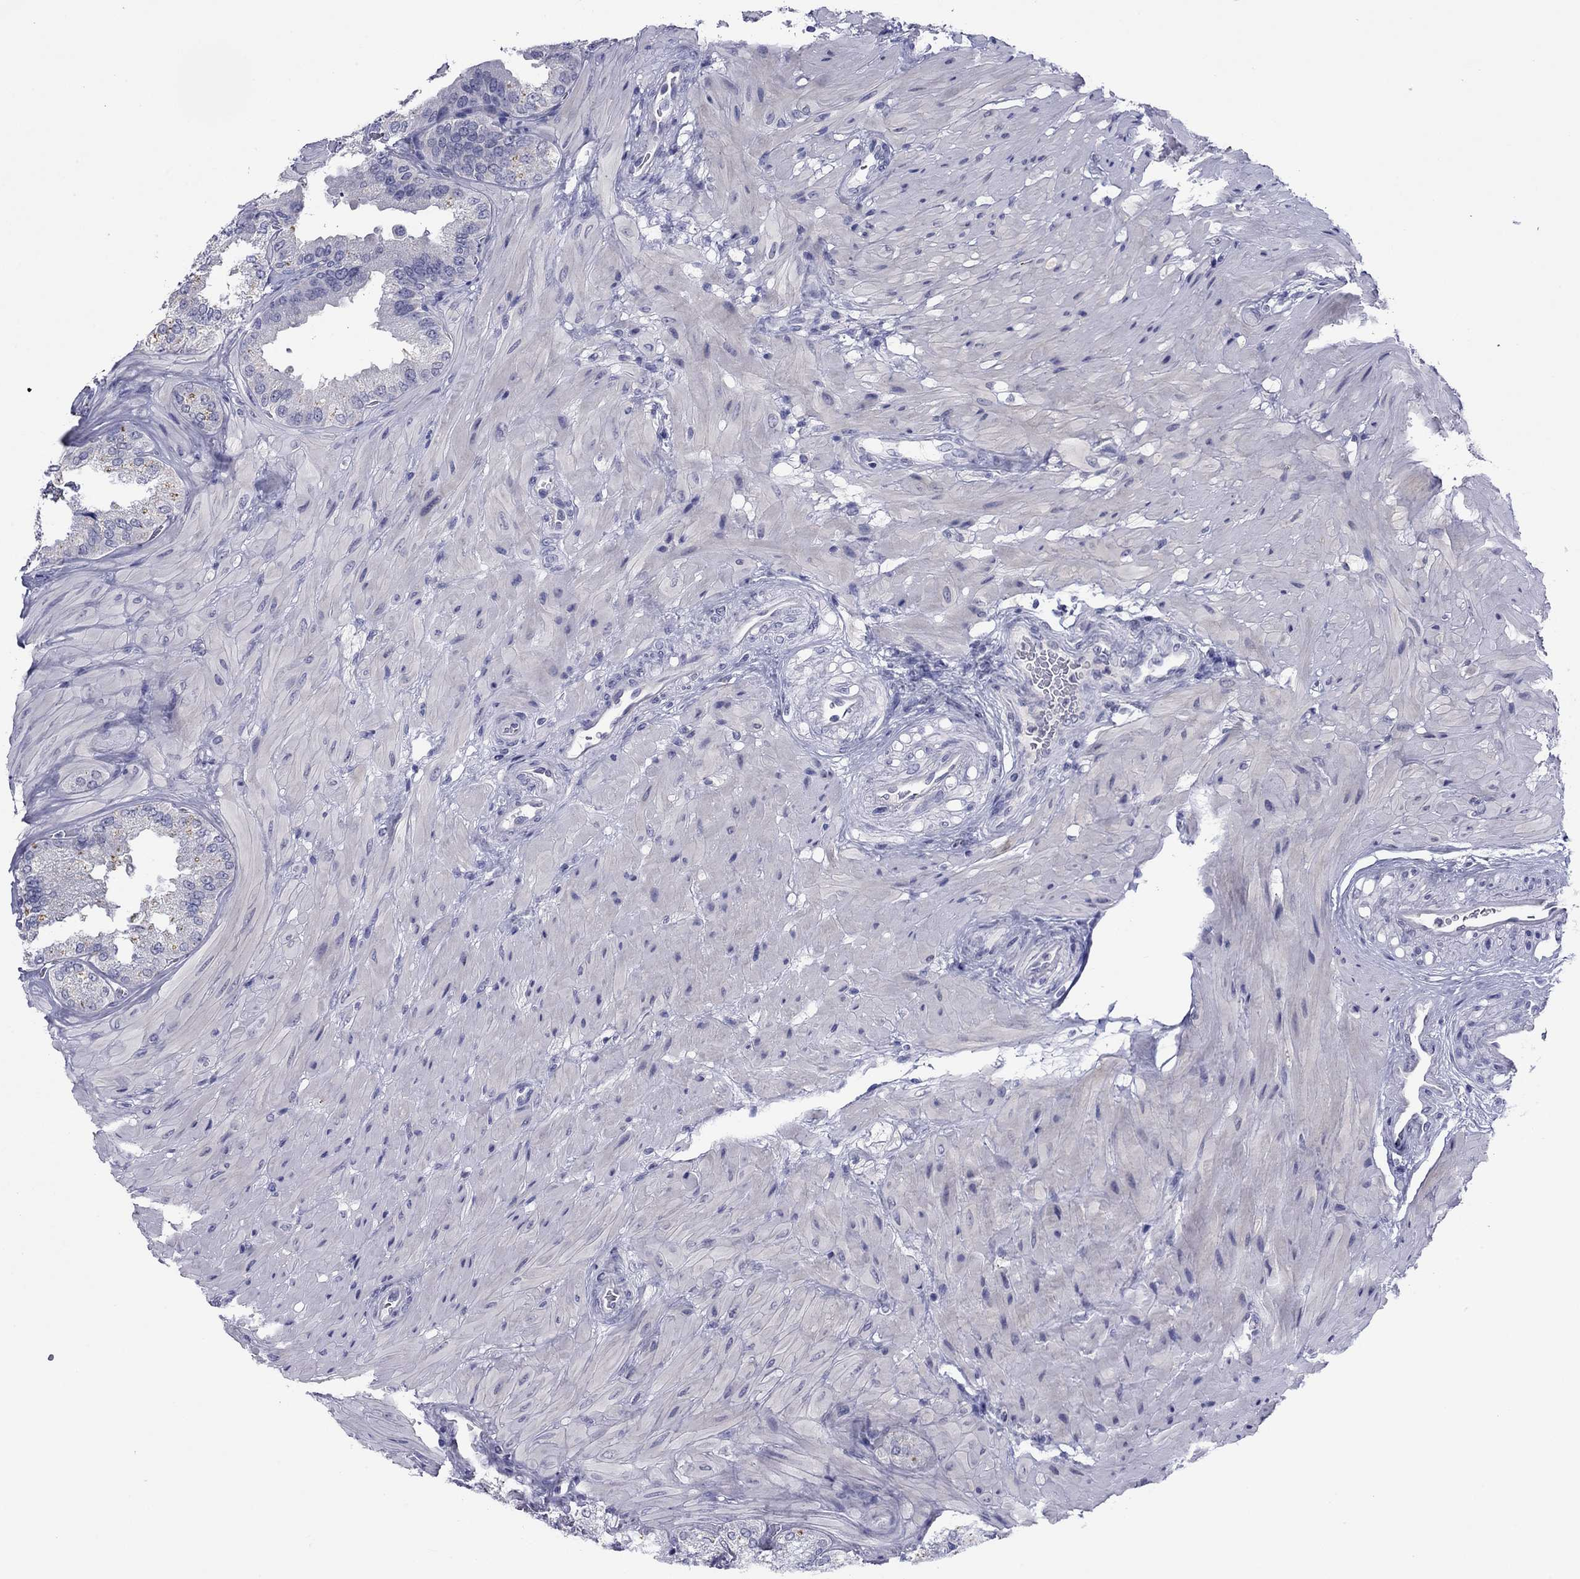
{"staining": {"intensity": "negative", "quantity": "none", "location": "none"}, "tissue": "seminal vesicle", "cell_type": "Glandular cells", "image_type": "normal", "snomed": [{"axis": "morphology", "description": "Normal tissue, NOS"}, {"axis": "topography", "description": "Seminal veicle"}], "caption": "Image shows no protein expression in glandular cells of benign seminal vesicle. Nuclei are stained in blue.", "gene": "TCFL5", "patient": {"sex": "male", "age": 37}}